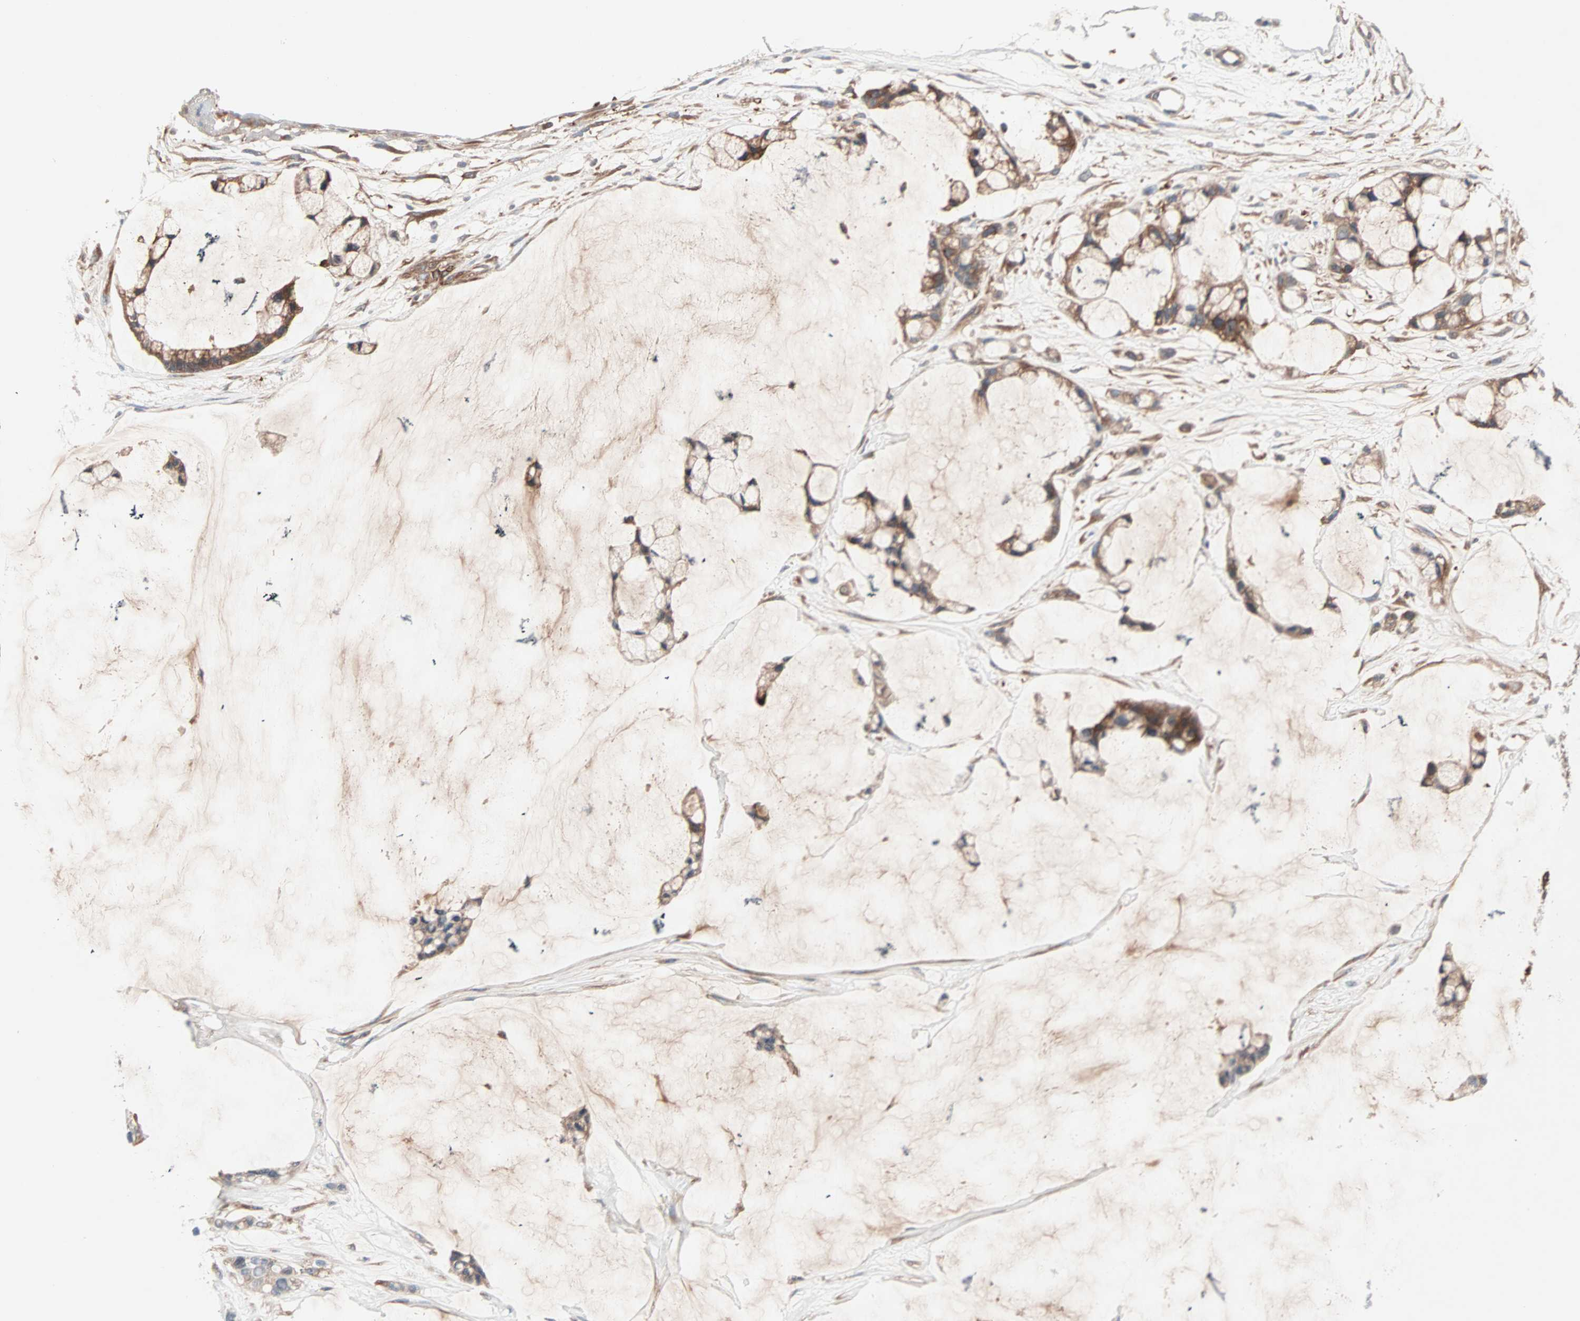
{"staining": {"intensity": "moderate", "quantity": ">75%", "location": "cytoplasmic/membranous"}, "tissue": "ovarian cancer", "cell_type": "Tumor cells", "image_type": "cancer", "snomed": [{"axis": "morphology", "description": "Cystadenocarcinoma, mucinous, NOS"}, {"axis": "topography", "description": "Ovary"}], "caption": "High-magnification brightfield microscopy of ovarian cancer stained with DAB (3,3'-diaminobenzidine) (brown) and counterstained with hematoxylin (blue). tumor cells exhibit moderate cytoplasmic/membranous staining is seen in approximately>75% of cells.", "gene": "CAD", "patient": {"sex": "female", "age": 39}}